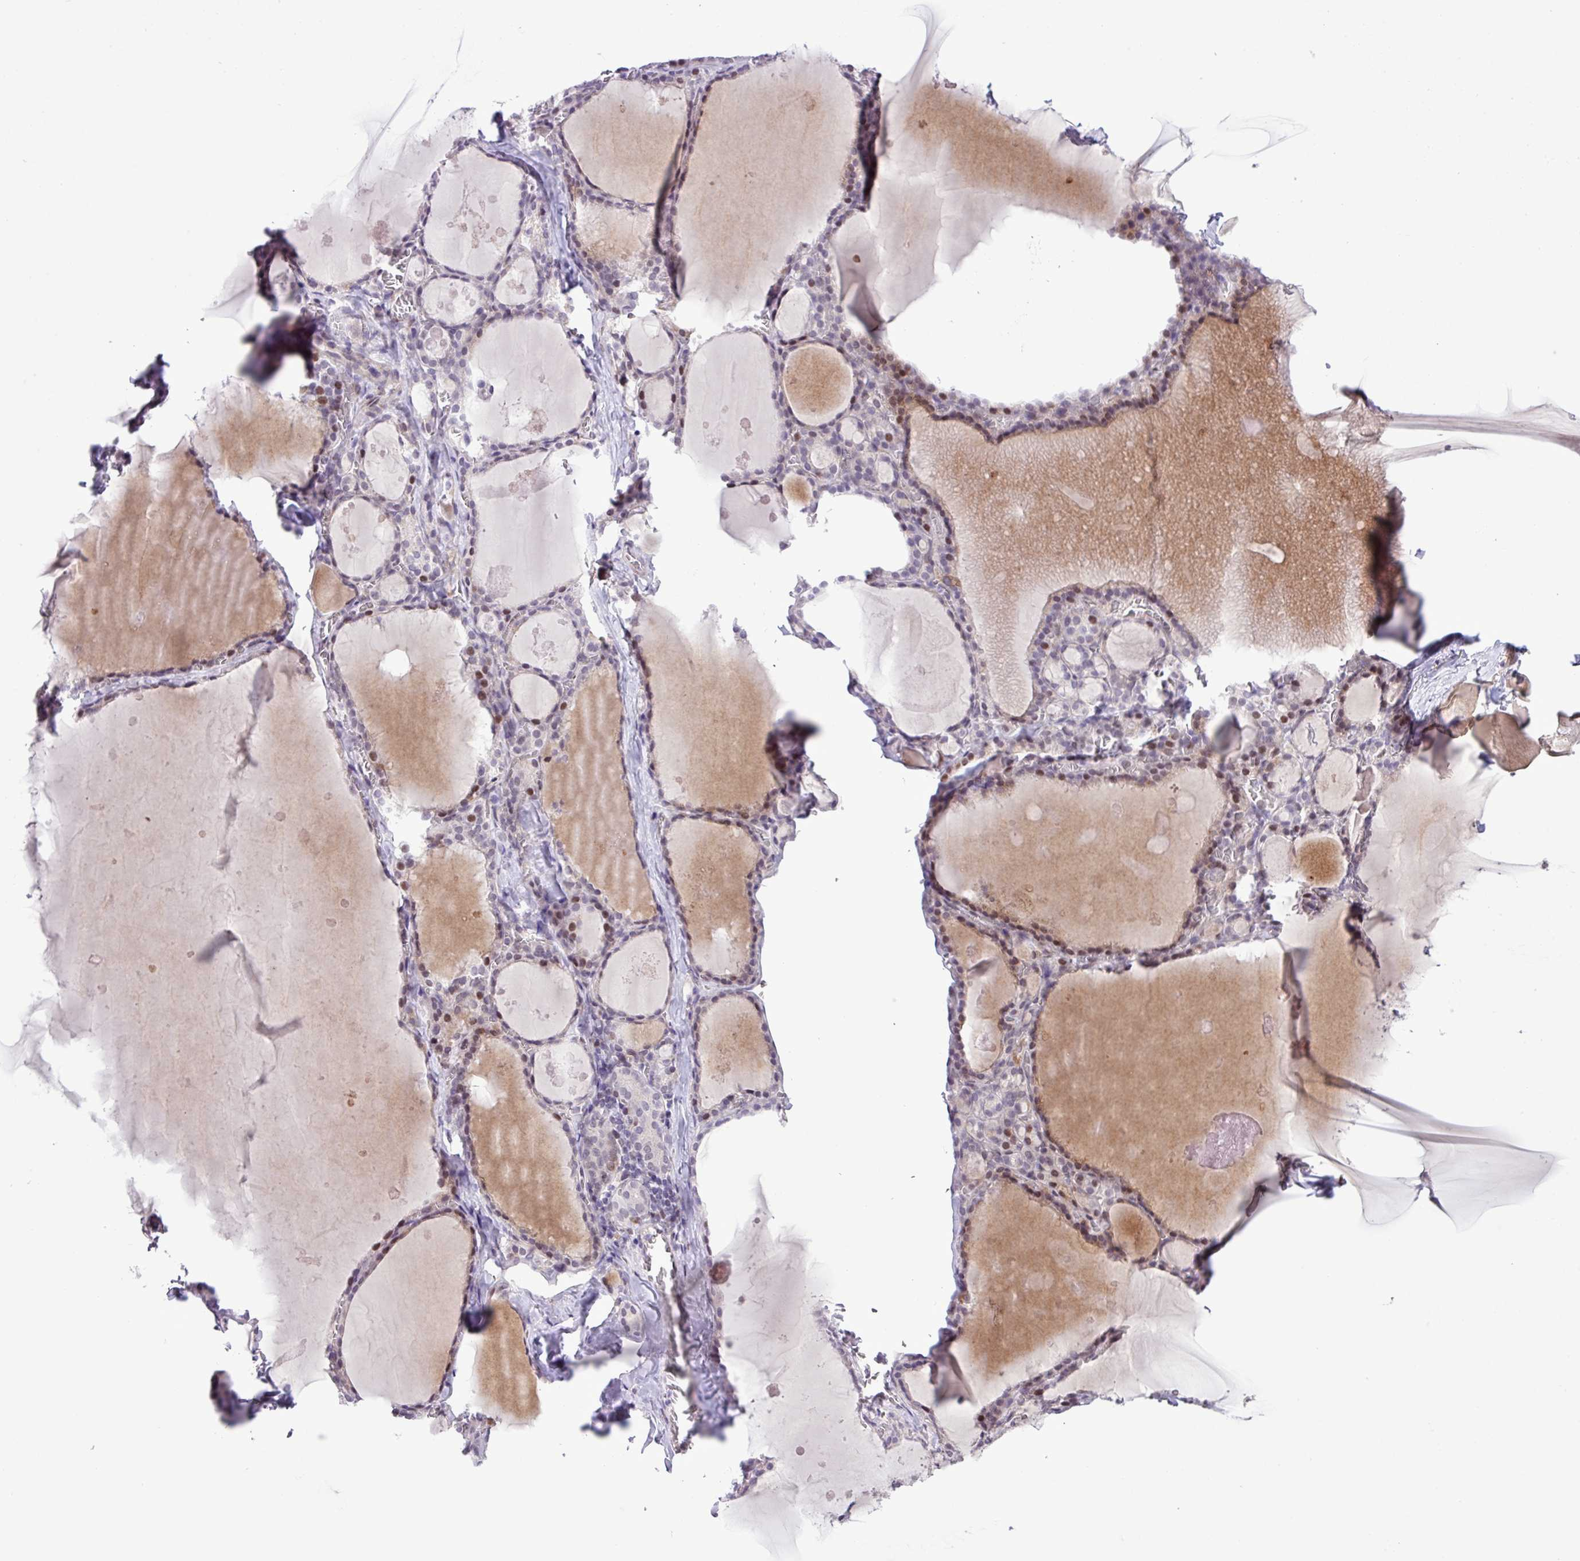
{"staining": {"intensity": "moderate", "quantity": "25%-75%", "location": "nuclear"}, "tissue": "thyroid gland", "cell_type": "Glandular cells", "image_type": "normal", "snomed": [{"axis": "morphology", "description": "Normal tissue, NOS"}, {"axis": "topography", "description": "Thyroid gland"}], "caption": "Approximately 25%-75% of glandular cells in unremarkable human thyroid gland exhibit moderate nuclear protein staining as visualized by brown immunohistochemical staining.", "gene": "ZNF354A", "patient": {"sex": "male", "age": 56}}